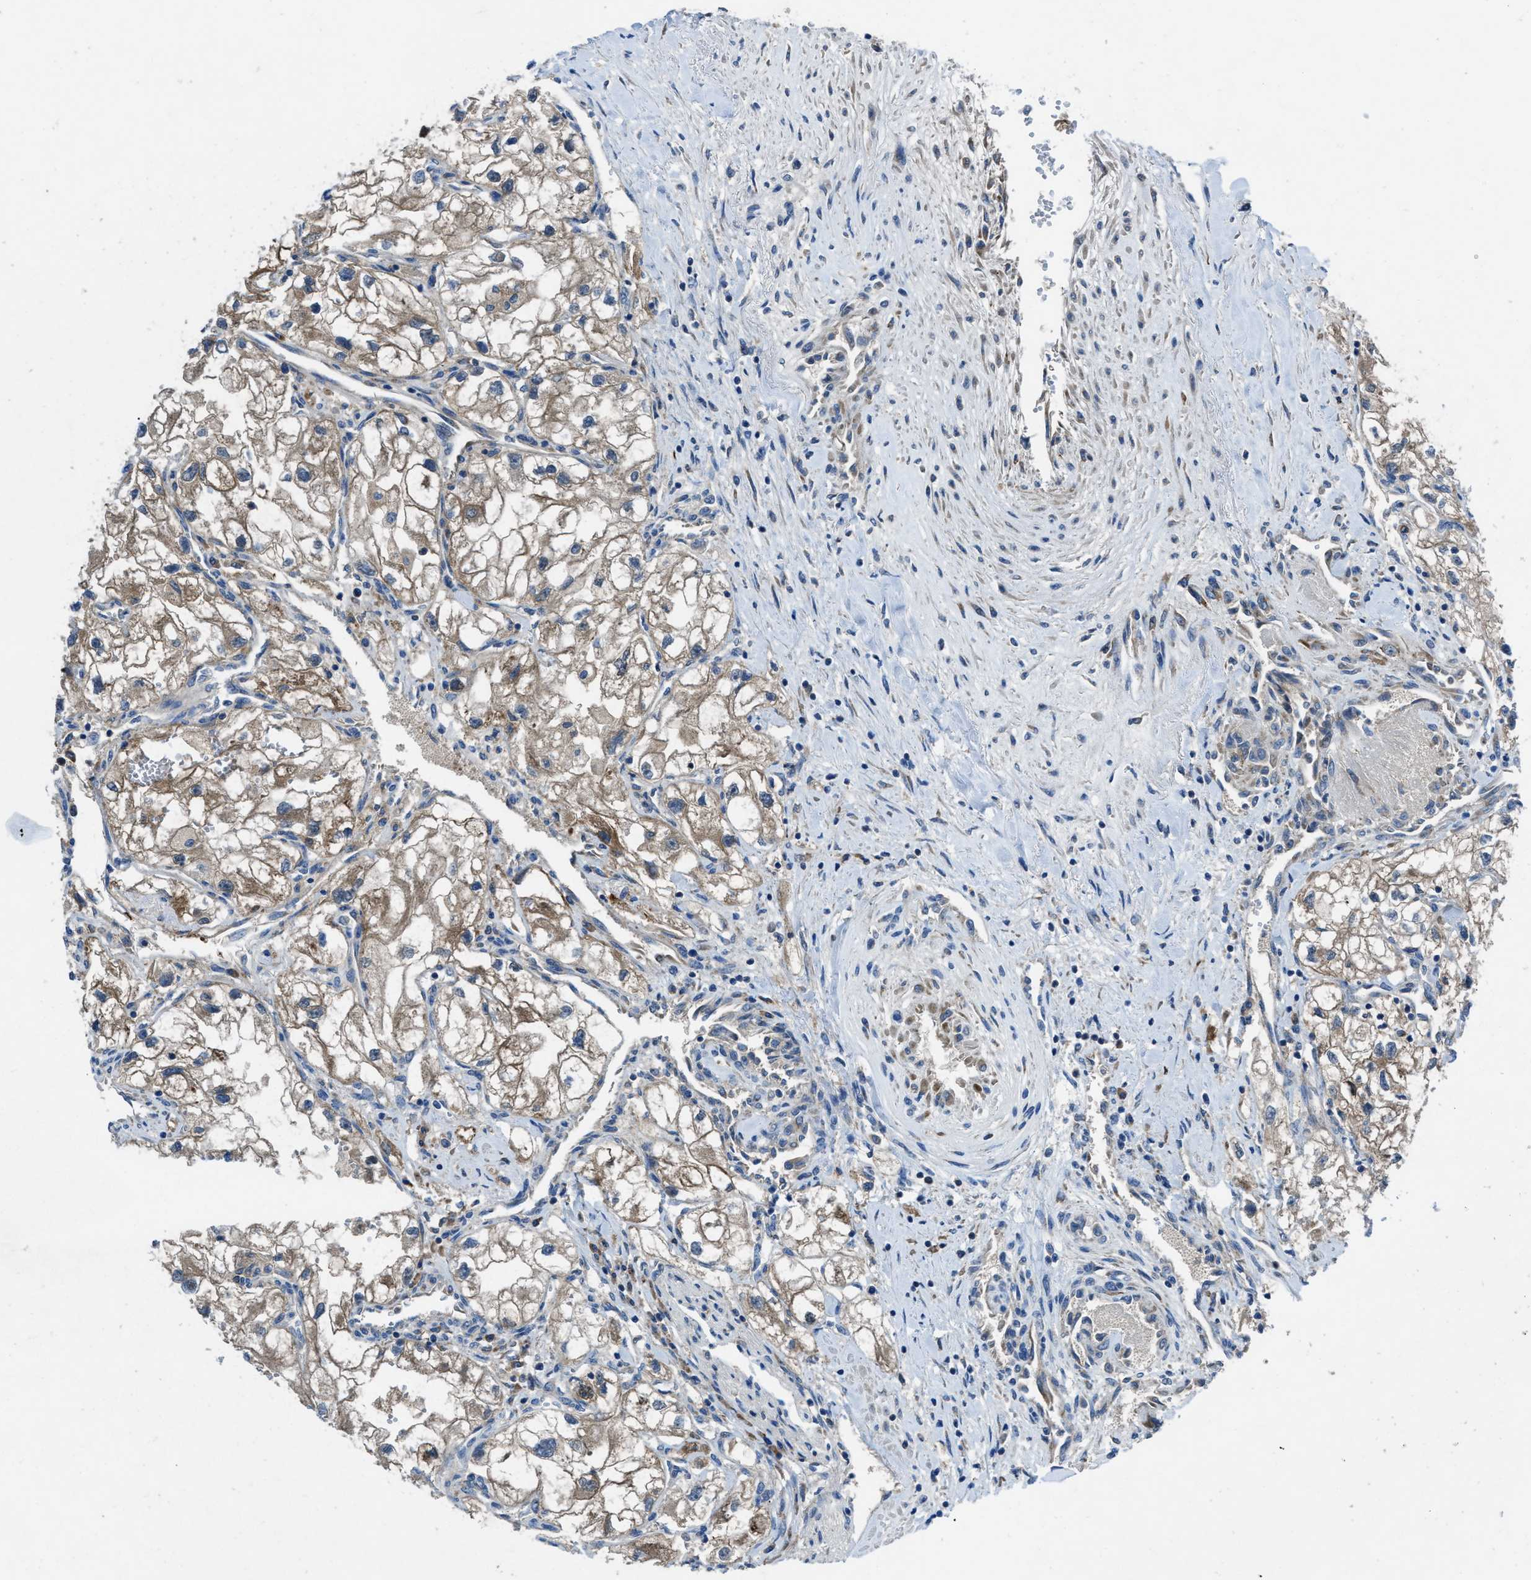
{"staining": {"intensity": "weak", "quantity": ">75%", "location": "cytoplasmic/membranous"}, "tissue": "renal cancer", "cell_type": "Tumor cells", "image_type": "cancer", "snomed": [{"axis": "morphology", "description": "Adenocarcinoma, NOS"}, {"axis": "topography", "description": "Kidney"}], "caption": "Human renal cancer (adenocarcinoma) stained with a brown dye displays weak cytoplasmic/membranous positive positivity in about >75% of tumor cells.", "gene": "MAP3K20", "patient": {"sex": "female", "age": 70}}